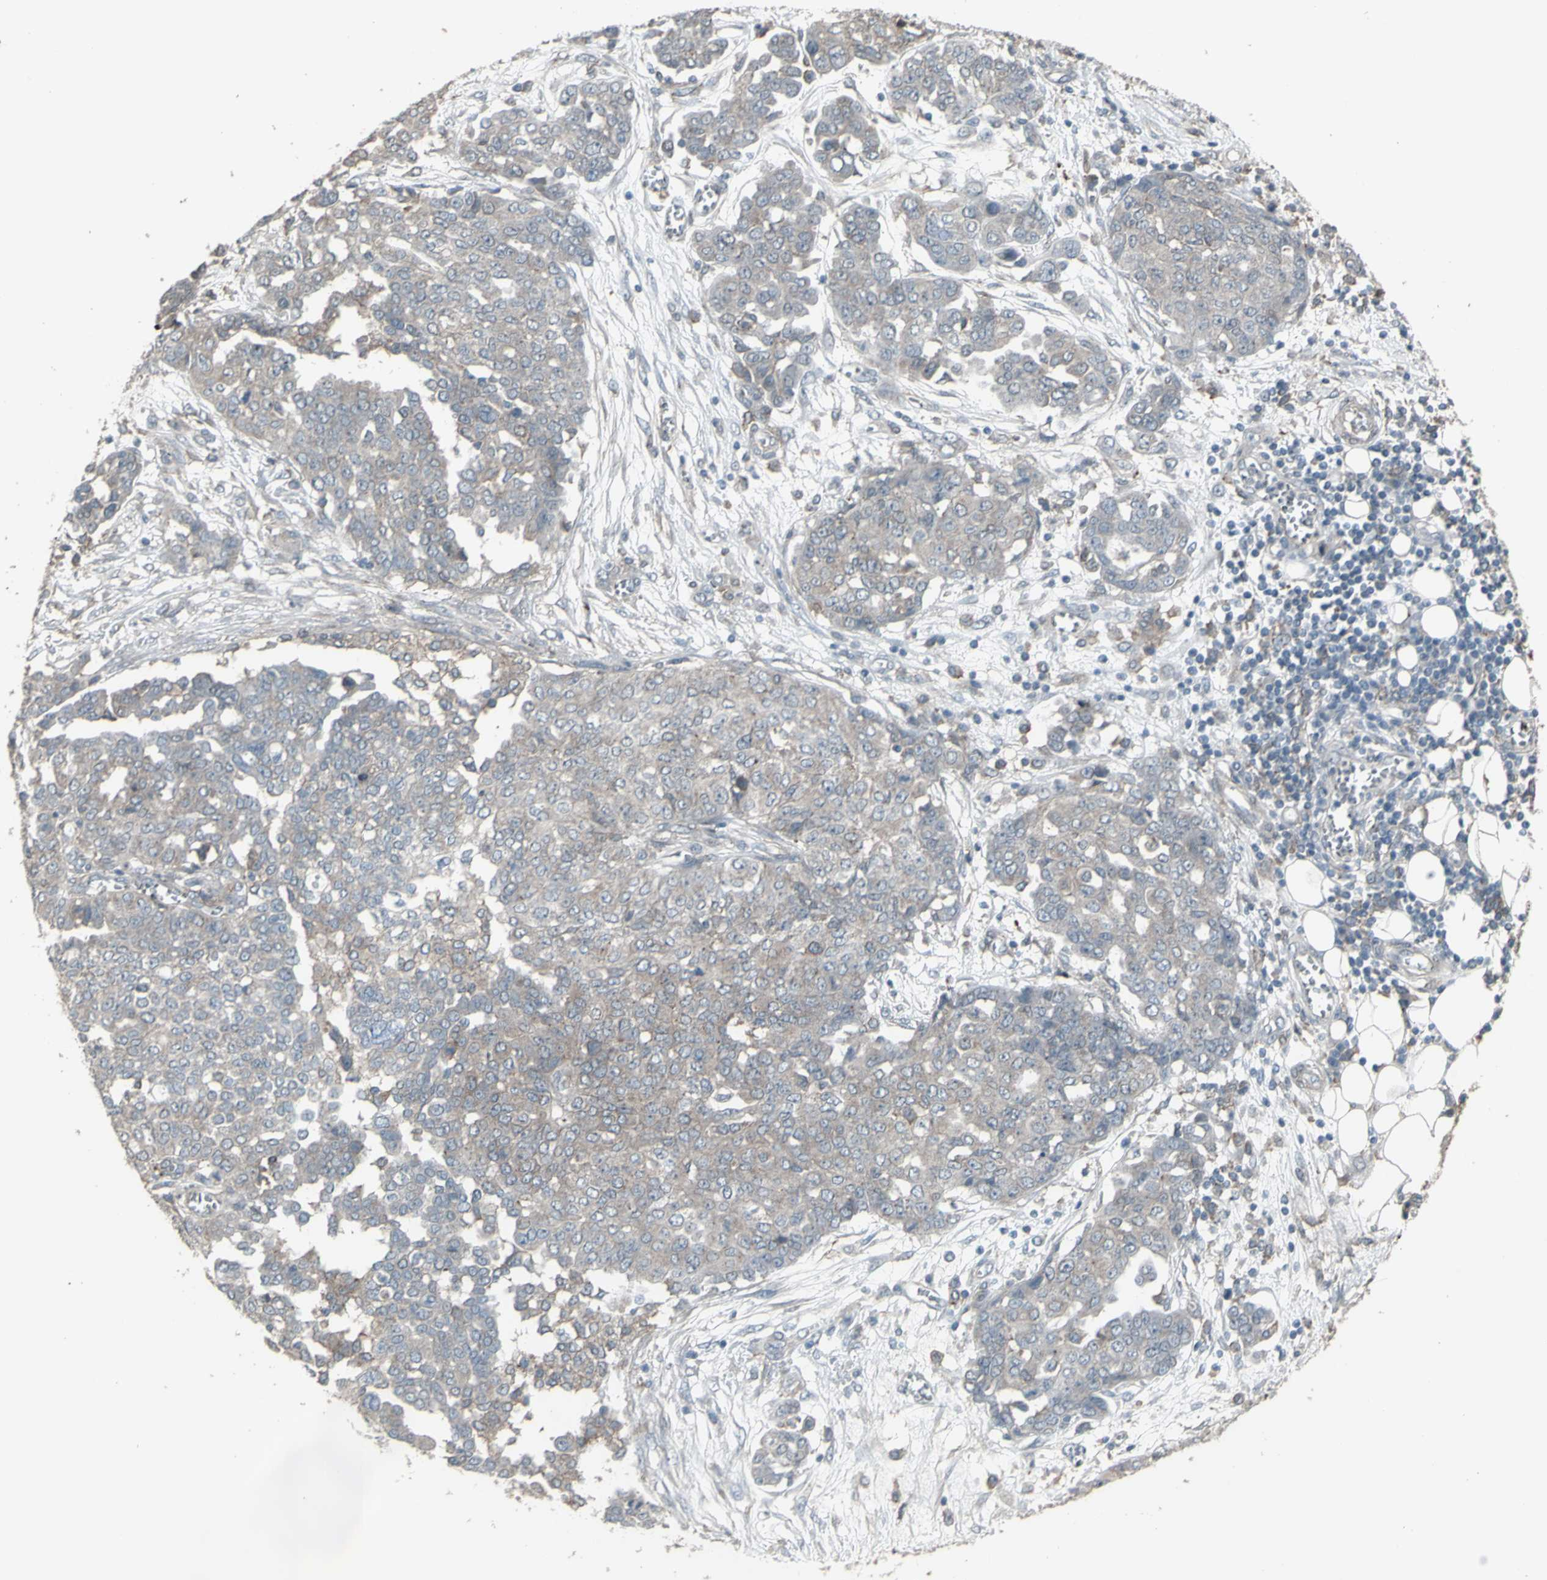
{"staining": {"intensity": "weak", "quantity": ">75%", "location": "cytoplasmic/membranous"}, "tissue": "ovarian cancer", "cell_type": "Tumor cells", "image_type": "cancer", "snomed": [{"axis": "morphology", "description": "Cystadenocarcinoma, serous, NOS"}, {"axis": "topography", "description": "Soft tissue"}, {"axis": "topography", "description": "Ovary"}], "caption": "DAB immunohistochemical staining of ovarian cancer (serous cystadenocarcinoma) demonstrates weak cytoplasmic/membranous protein positivity in approximately >75% of tumor cells.", "gene": "SMO", "patient": {"sex": "female", "age": 57}}